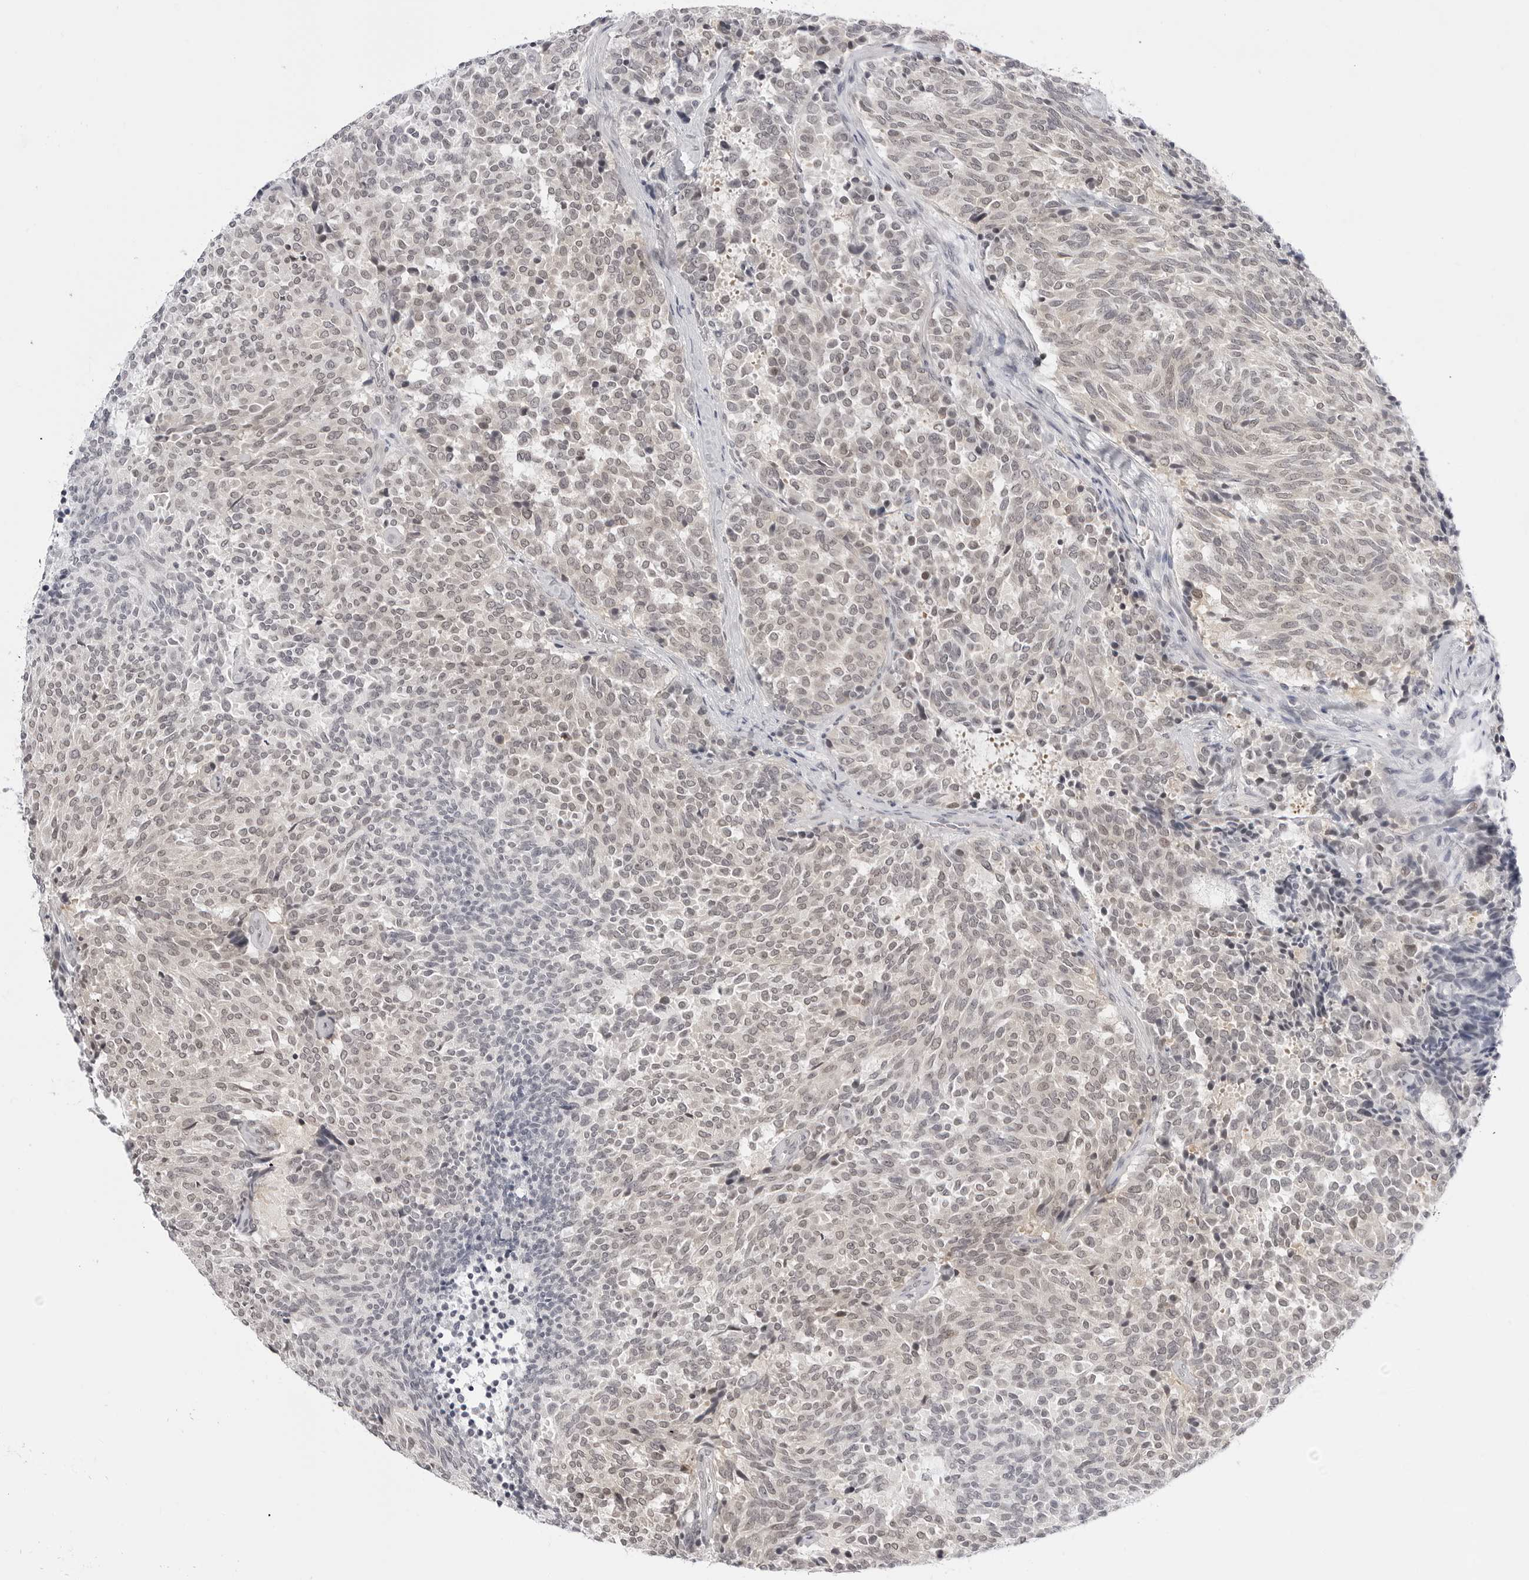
{"staining": {"intensity": "weak", "quantity": "<25%", "location": "nuclear"}, "tissue": "carcinoid", "cell_type": "Tumor cells", "image_type": "cancer", "snomed": [{"axis": "morphology", "description": "Carcinoid, malignant, NOS"}, {"axis": "topography", "description": "Pancreas"}], "caption": "Immunohistochemical staining of carcinoid reveals no significant staining in tumor cells. (DAB immunohistochemistry (IHC) visualized using brightfield microscopy, high magnification).", "gene": "PPP2R5C", "patient": {"sex": "female", "age": 54}}